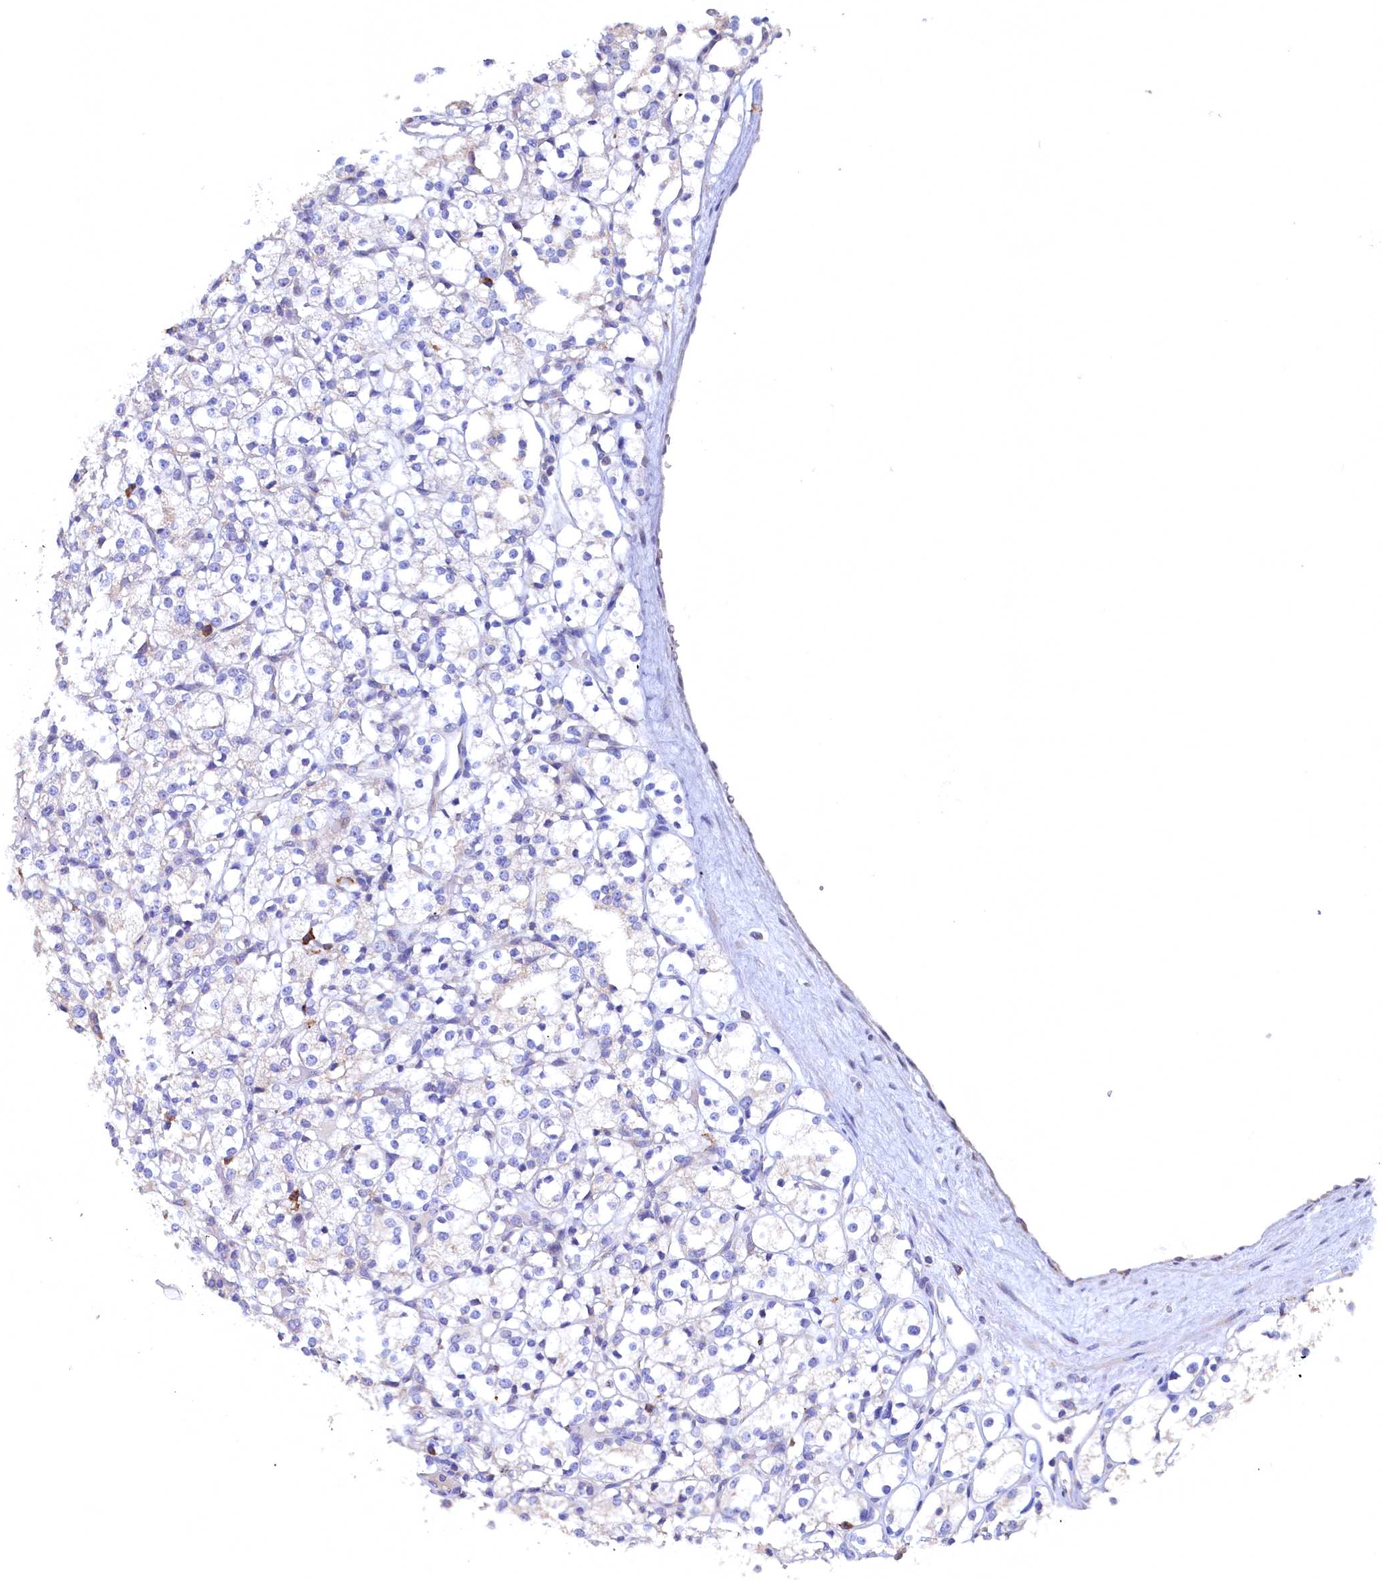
{"staining": {"intensity": "negative", "quantity": "none", "location": "none"}, "tissue": "renal cancer", "cell_type": "Tumor cells", "image_type": "cancer", "snomed": [{"axis": "morphology", "description": "Adenocarcinoma, NOS"}, {"axis": "topography", "description": "Kidney"}], "caption": "Image shows no protein positivity in tumor cells of adenocarcinoma (renal) tissue.", "gene": "CBLIF", "patient": {"sex": "male", "age": 77}}